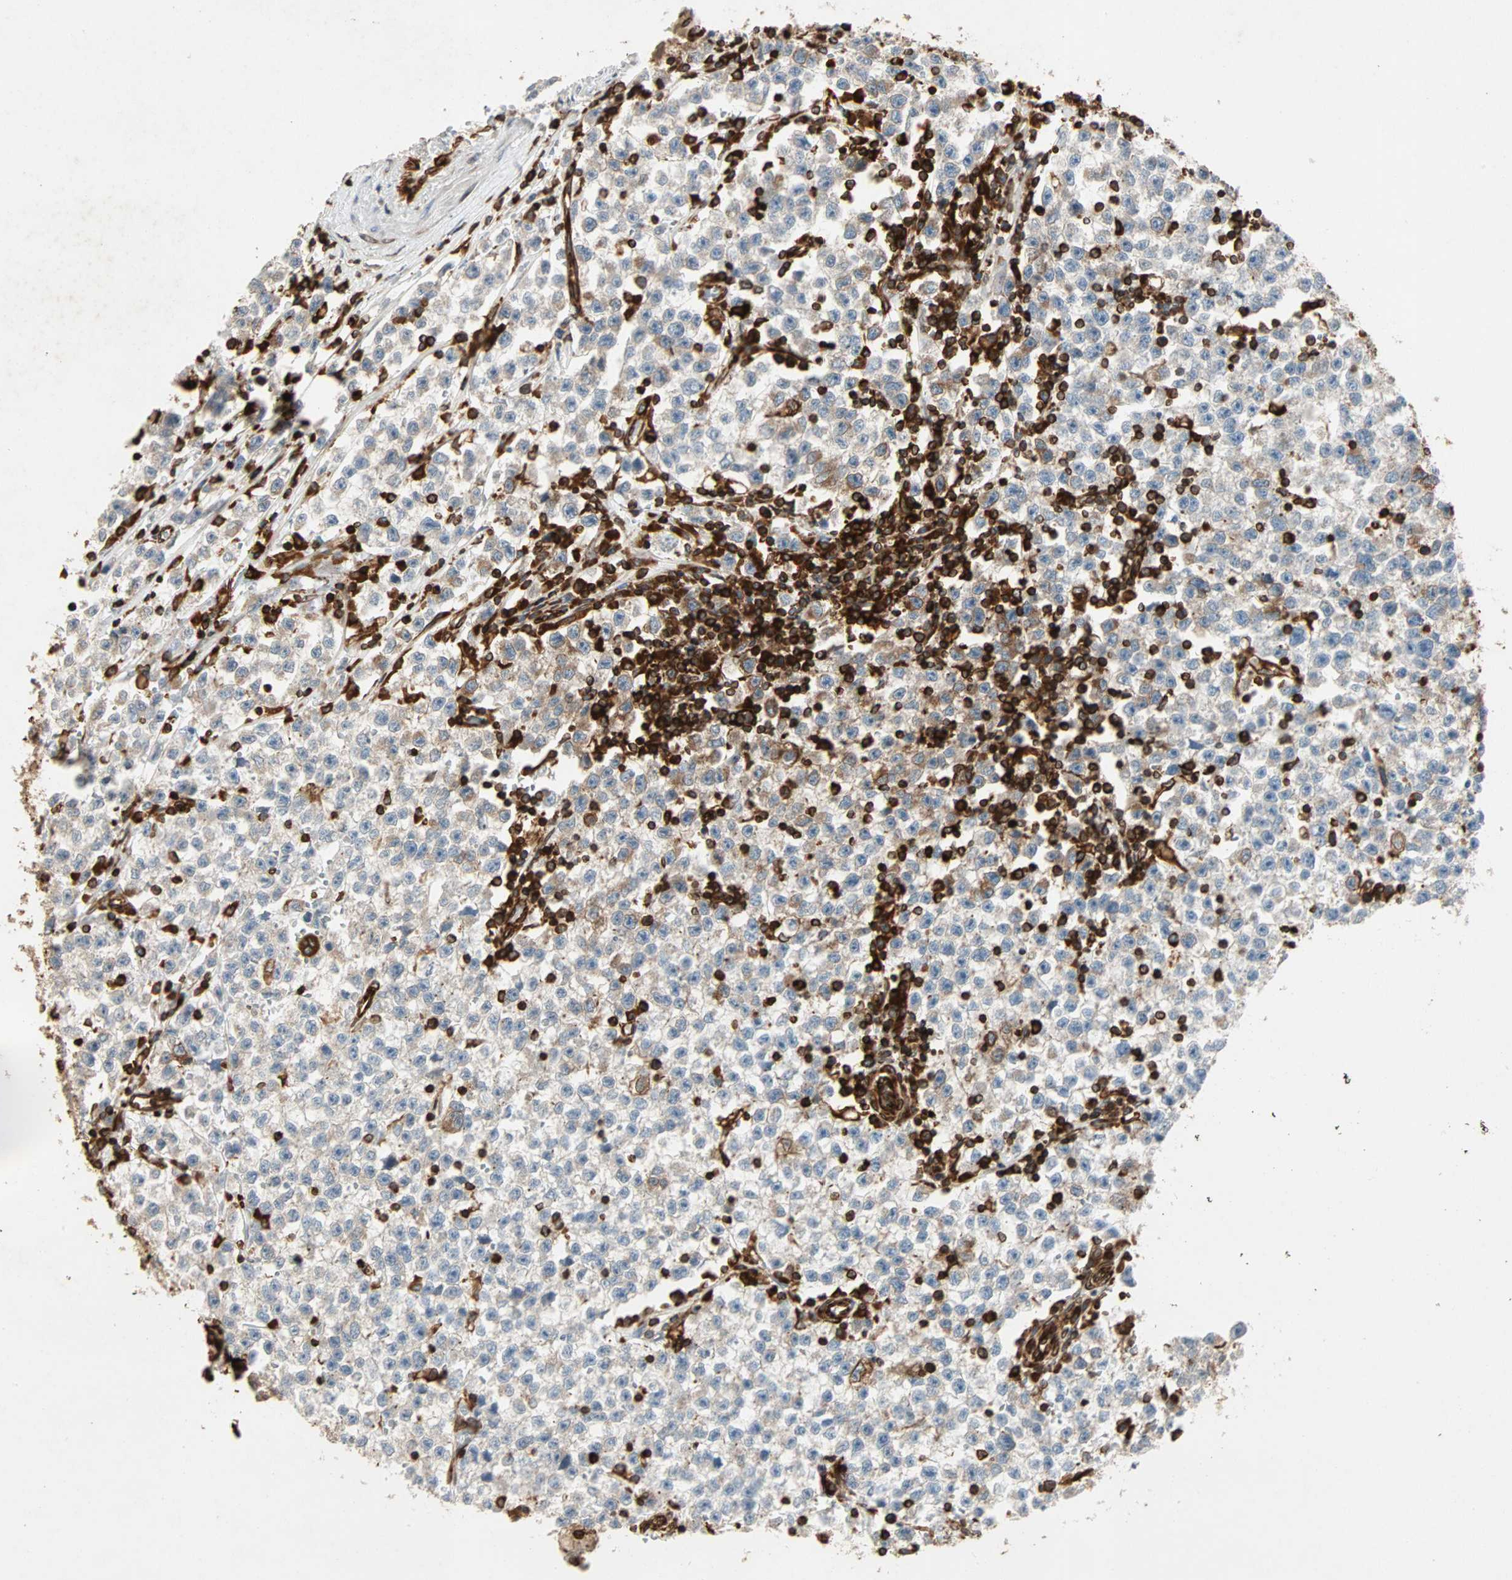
{"staining": {"intensity": "weak", "quantity": ">75%", "location": "cytoplasmic/membranous"}, "tissue": "testis cancer", "cell_type": "Tumor cells", "image_type": "cancer", "snomed": [{"axis": "morphology", "description": "Seminoma, NOS"}, {"axis": "topography", "description": "Testis"}], "caption": "Protein staining reveals weak cytoplasmic/membranous staining in about >75% of tumor cells in testis cancer (seminoma).", "gene": "TAPBP", "patient": {"sex": "male", "age": 22}}